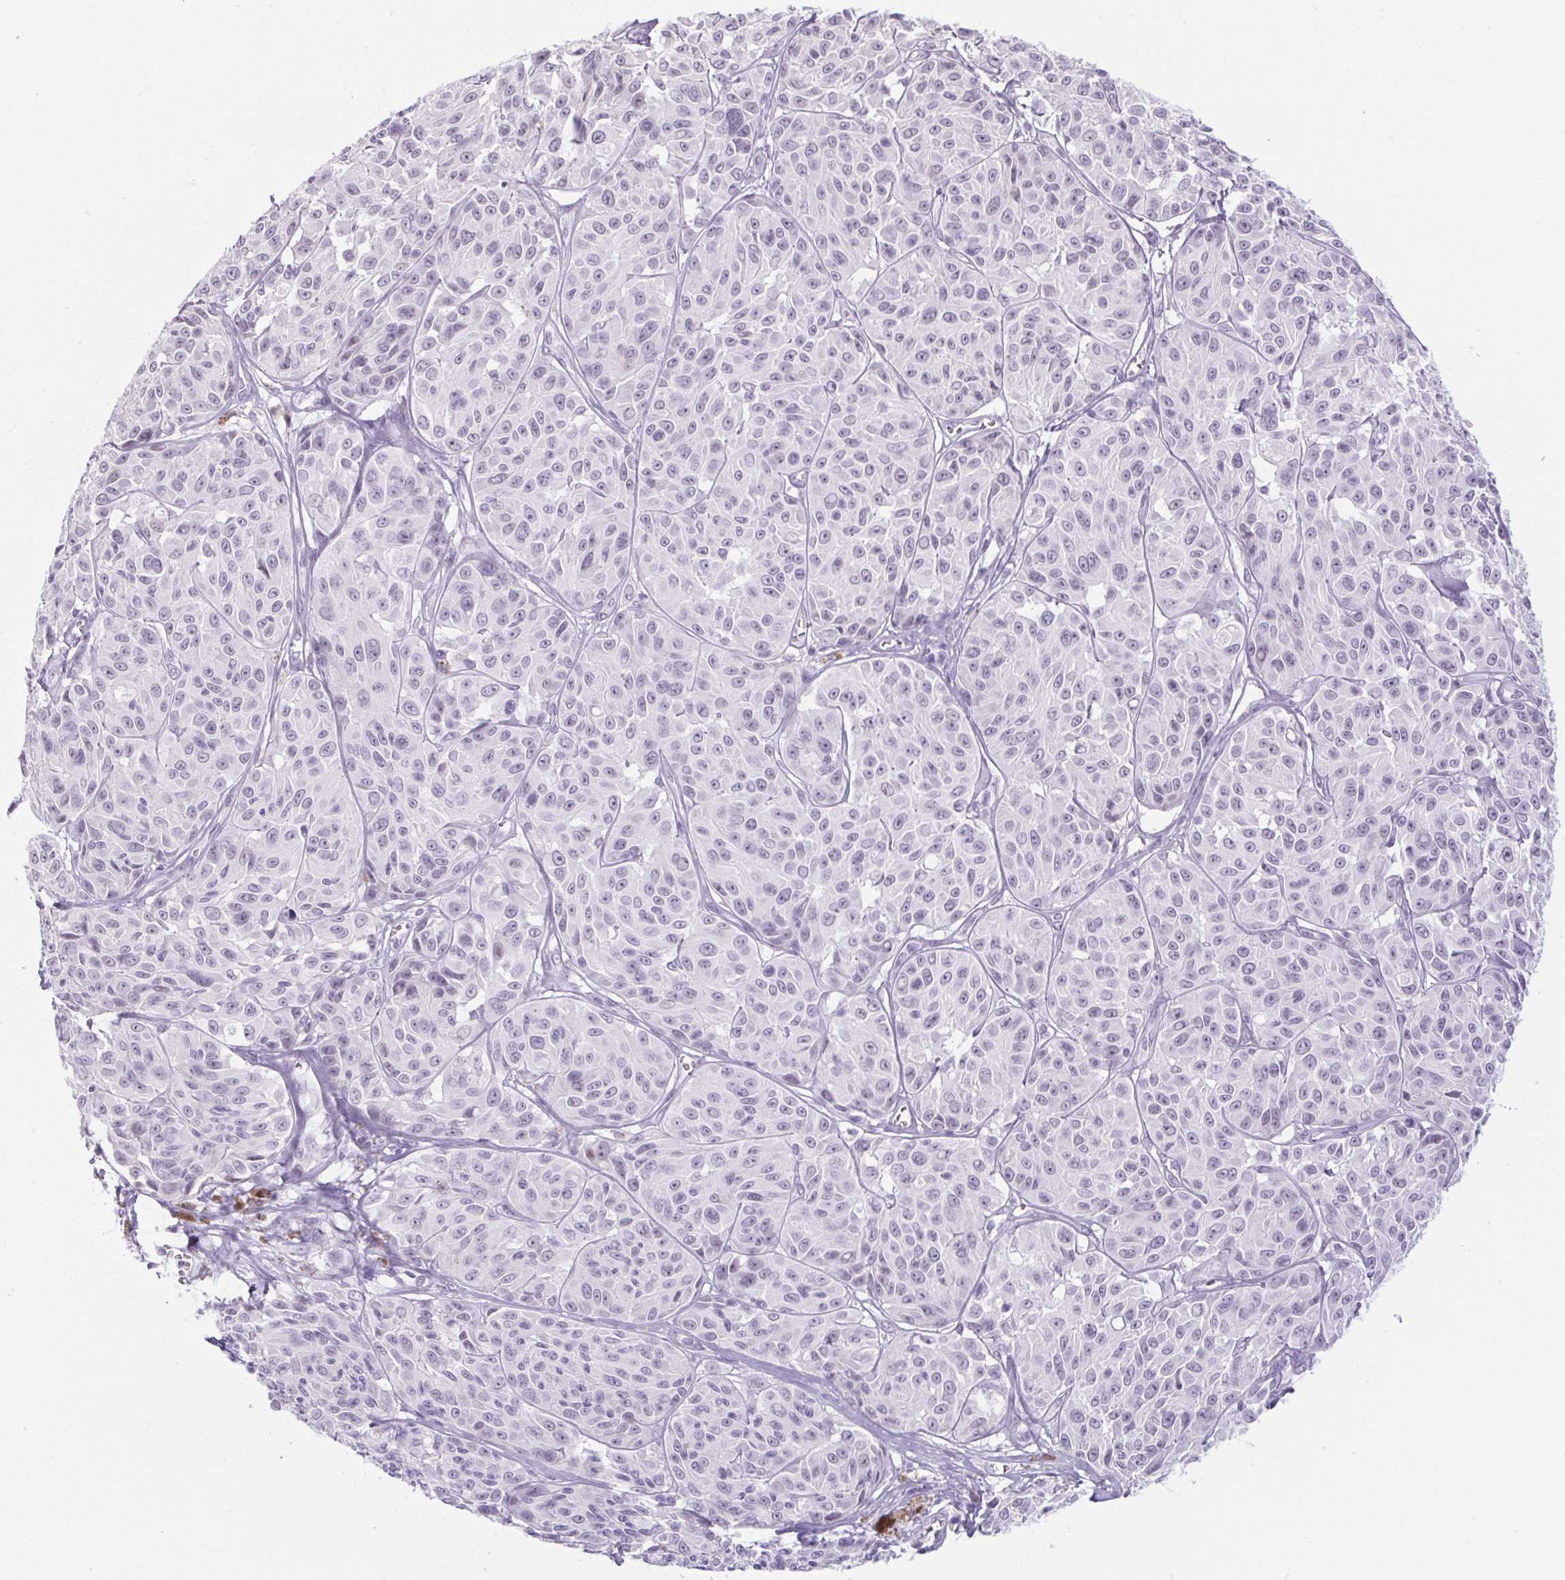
{"staining": {"intensity": "negative", "quantity": "none", "location": "none"}, "tissue": "melanoma", "cell_type": "Tumor cells", "image_type": "cancer", "snomed": [{"axis": "morphology", "description": "Malignant melanoma, NOS"}, {"axis": "topography", "description": "Skin"}], "caption": "A high-resolution photomicrograph shows immunohistochemistry (IHC) staining of melanoma, which shows no significant positivity in tumor cells.", "gene": "BCAS1", "patient": {"sex": "male", "age": 91}}